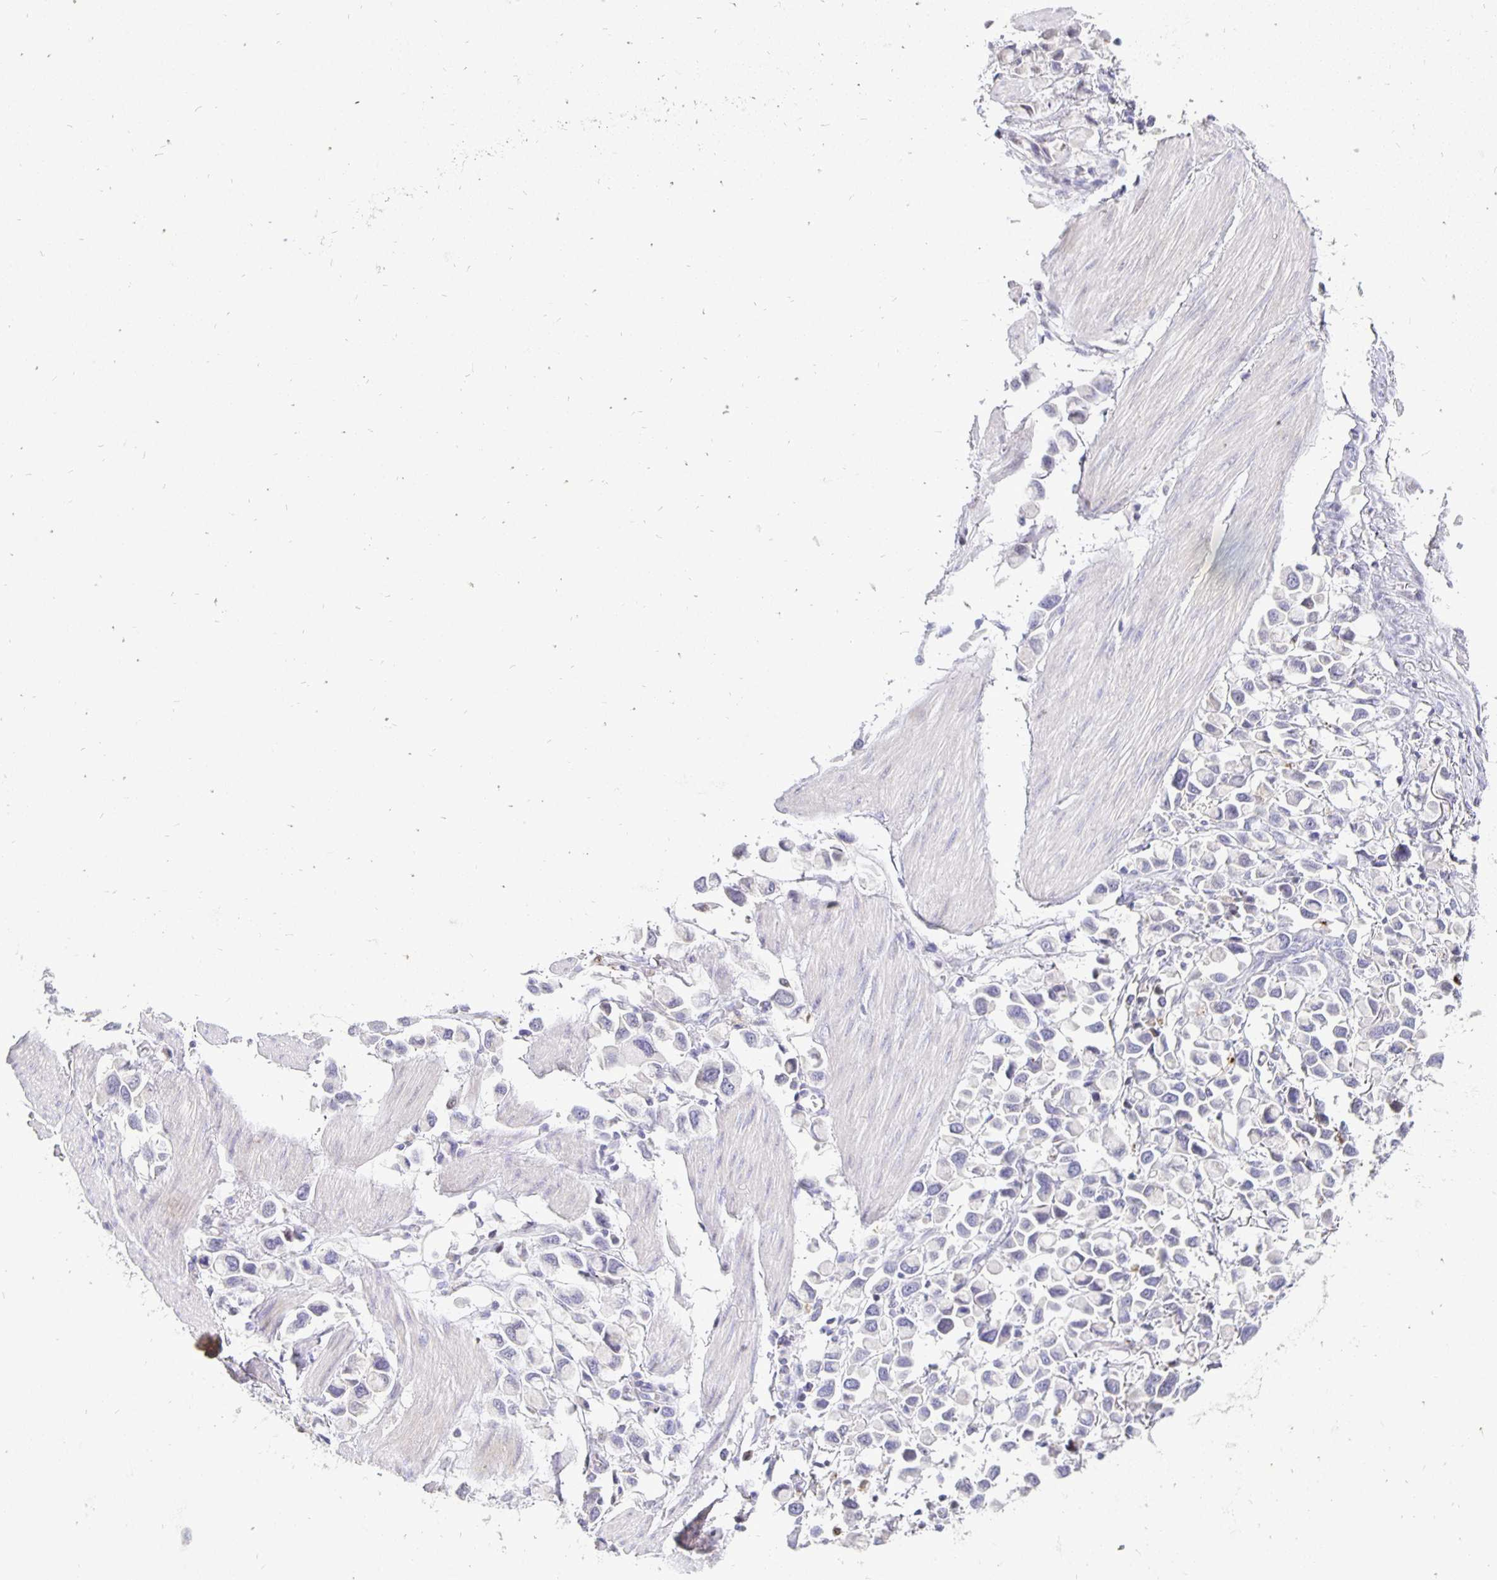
{"staining": {"intensity": "negative", "quantity": "none", "location": "none"}, "tissue": "stomach cancer", "cell_type": "Tumor cells", "image_type": "cancer", "snomed": [{"axis": "morphology", "description": "Adenocarcinoma, NOS"}, {"axis": "topography", "description": "Stomach"}], "caption": "IHC of adenocarcinoma (stomach) exhibits no positivity in tumor cells.", "gene": "ERBB2", "patient": {"sex": "female", "age": 81}}